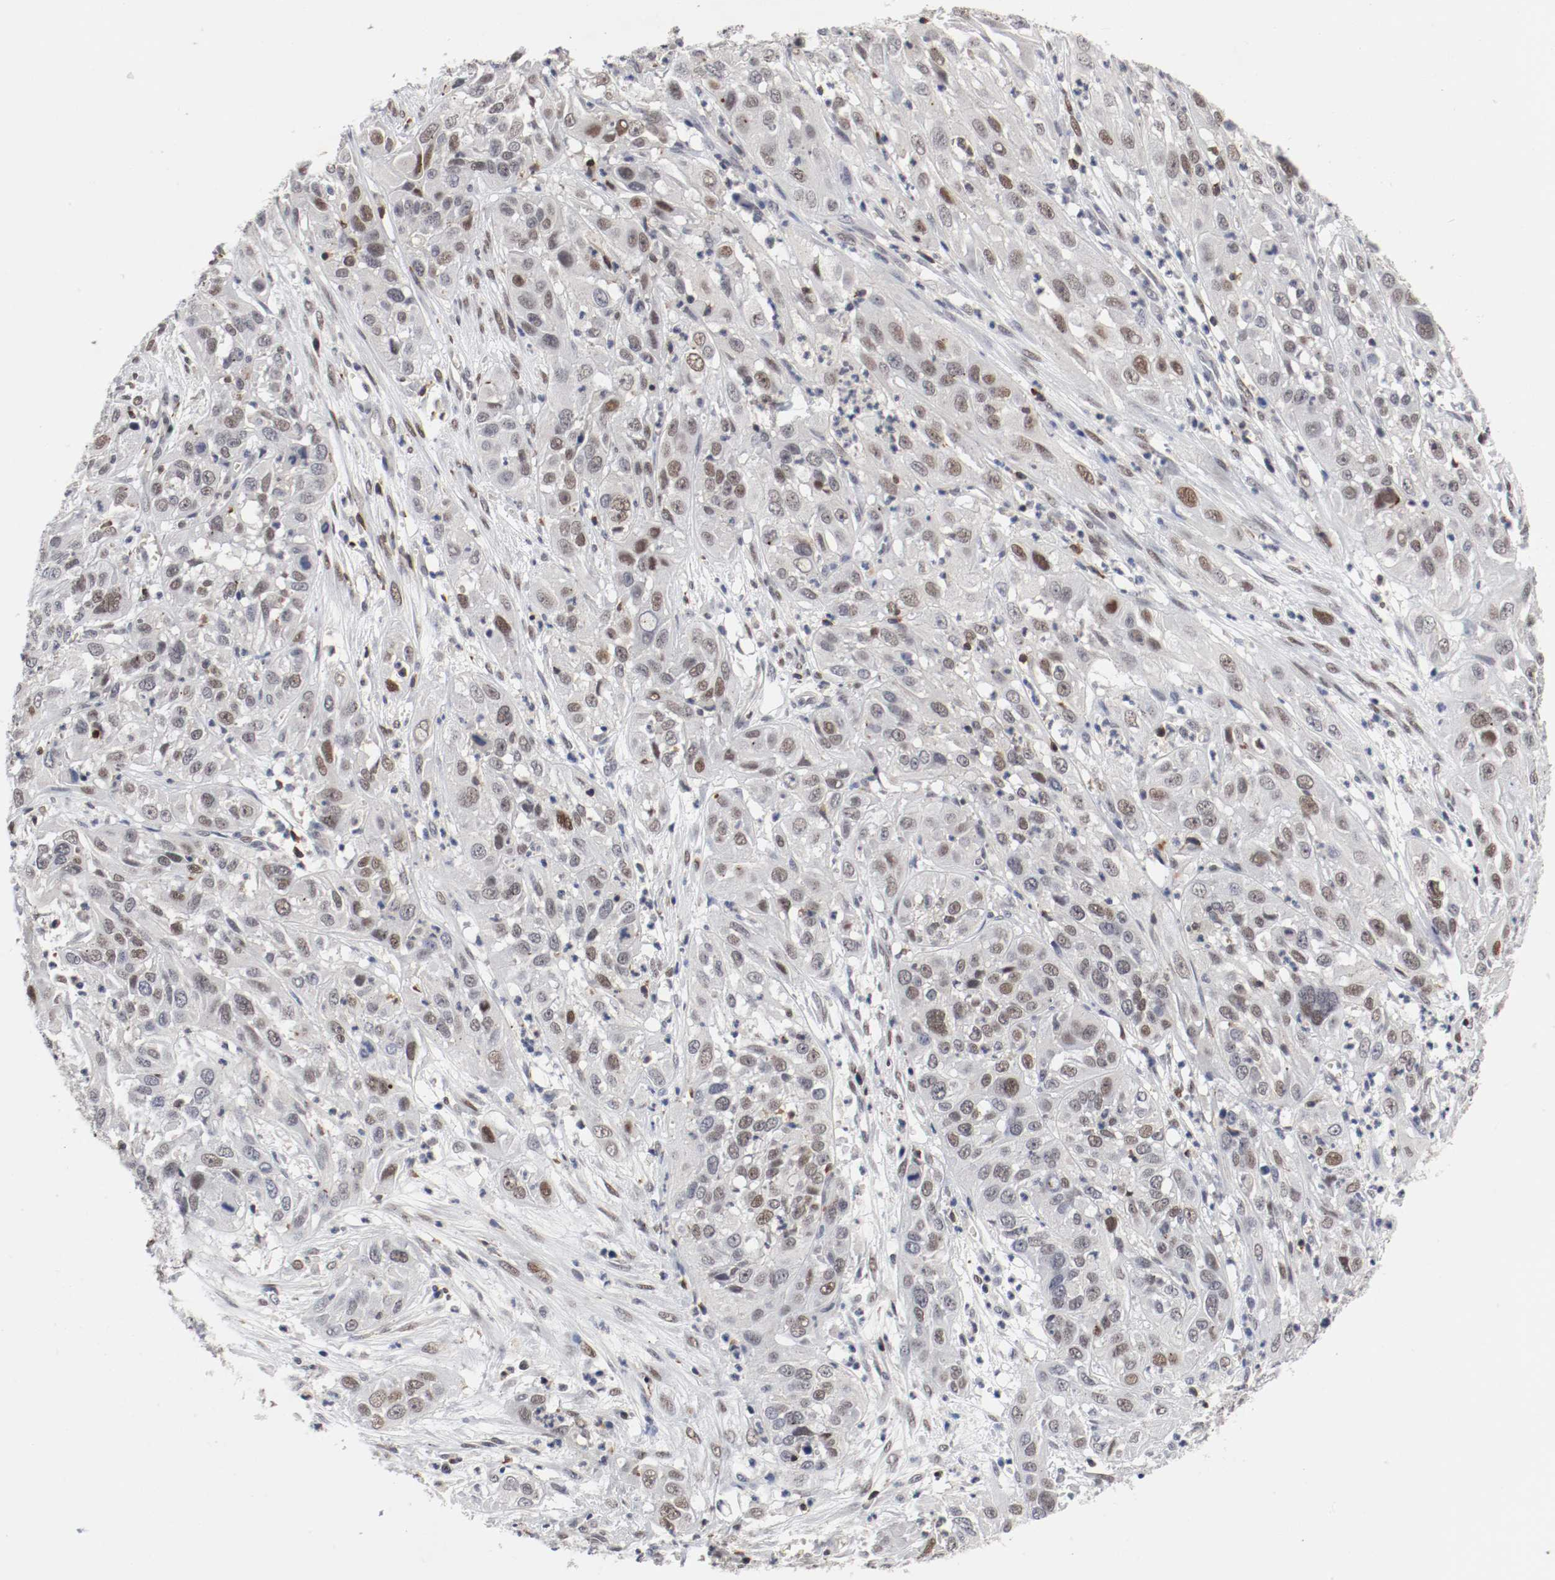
{"staining": {"intensity": "moderate", "quantity": "25%-75%", "location": "nuclear"}, "tissue": "cervical cancer", "cell_type": "Tumor cells", "image_type": "cancer", "snomed": [{"axis": "morphology", "description": "Squamous cell carcinoma, NOS"}, {"axis": "topography", "description": "Cervix"}], "caption": "Cervical cancer stained for a protein (brown) shows moderate nuclear positive staining in about 25%-75% of tumor cells.", "gene": "JUND", "patient": {"sex": "female", "age": 32}}